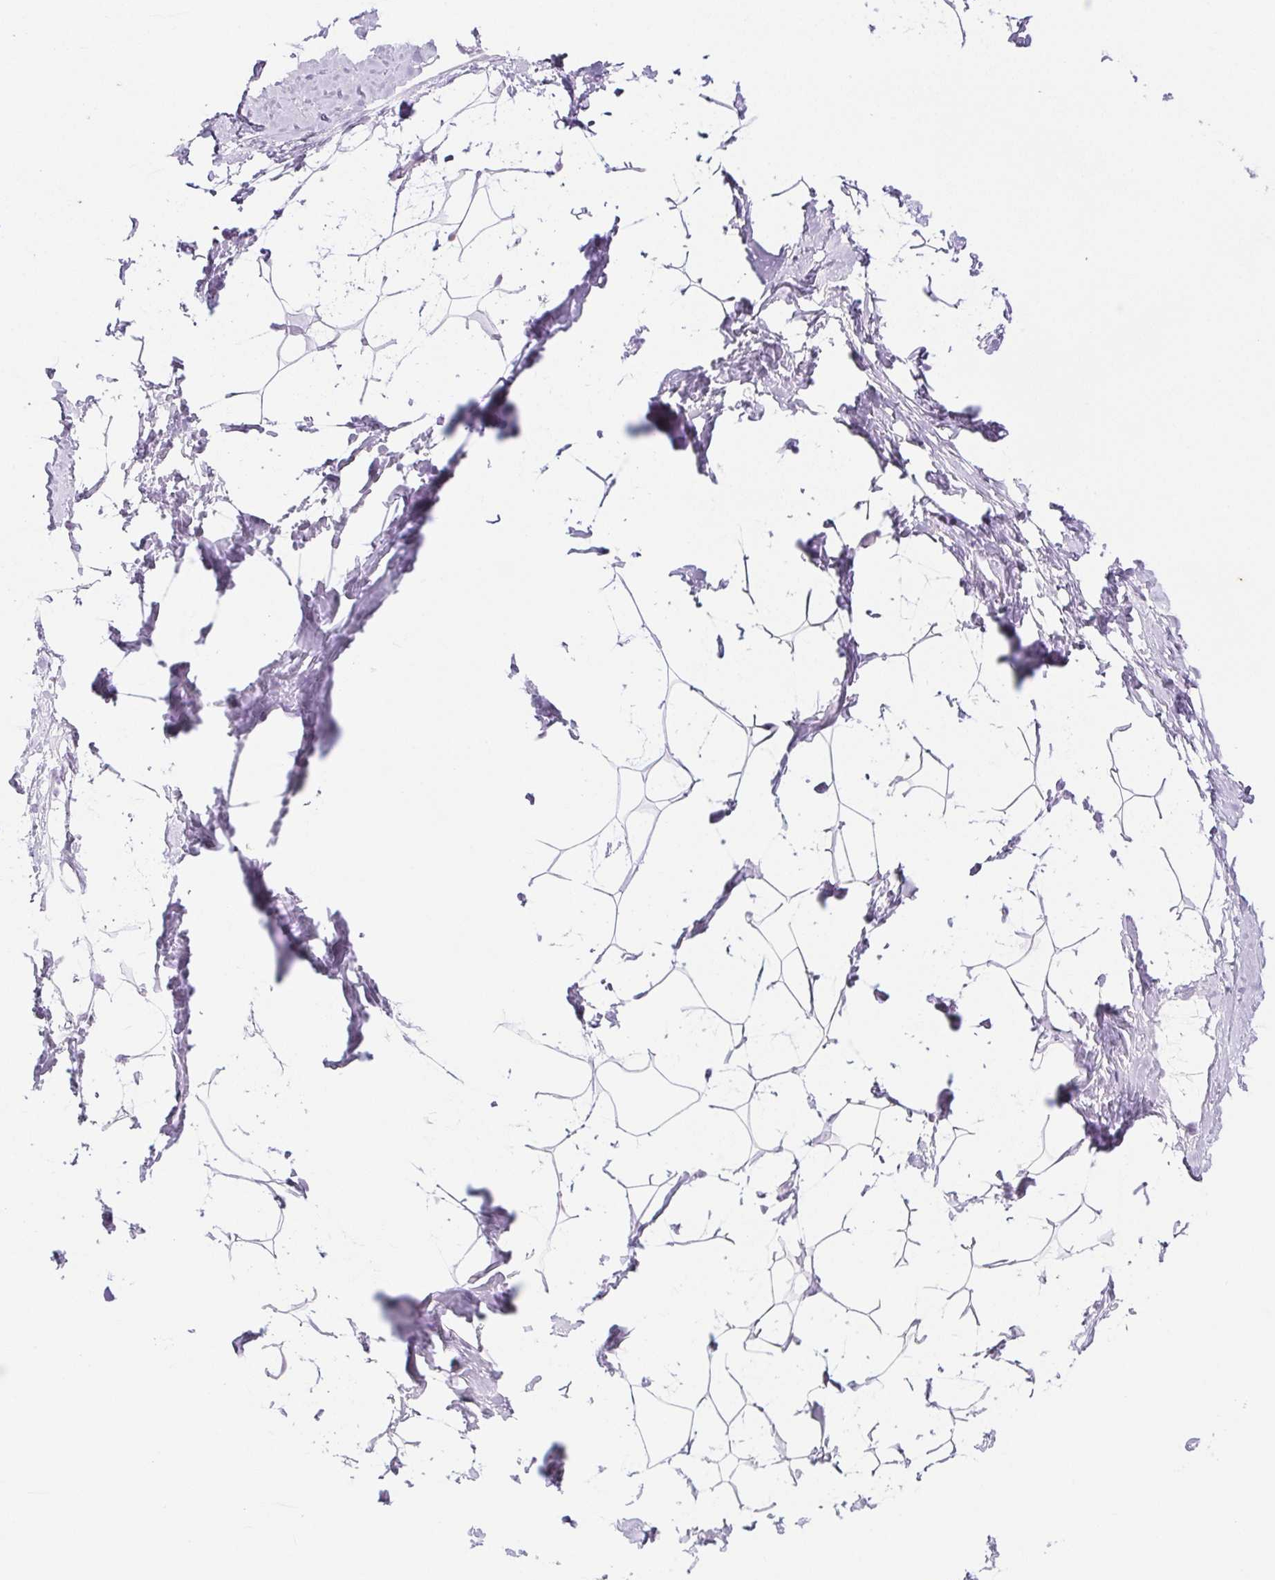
{"staining": {"intensity": "negative", "quantity": "none", "location": "none"}, "tissue": "breast", "cell_type": "Adipocytes", "image_type": "normal", "snomed": [{"axis": "morphology", "description": "Normal tissue, NOS"}, {"axis": "topography", "description": "Breast"}], "caption": "An image of human breast is negative for staining in adipocytes. (Brightfield microscopy of DAB (3,3'-diaminobenzidine) immunohistochemistry at high magnification).", "gene": "SPRR3", "patient": {"sex": "female", "age": 32}}